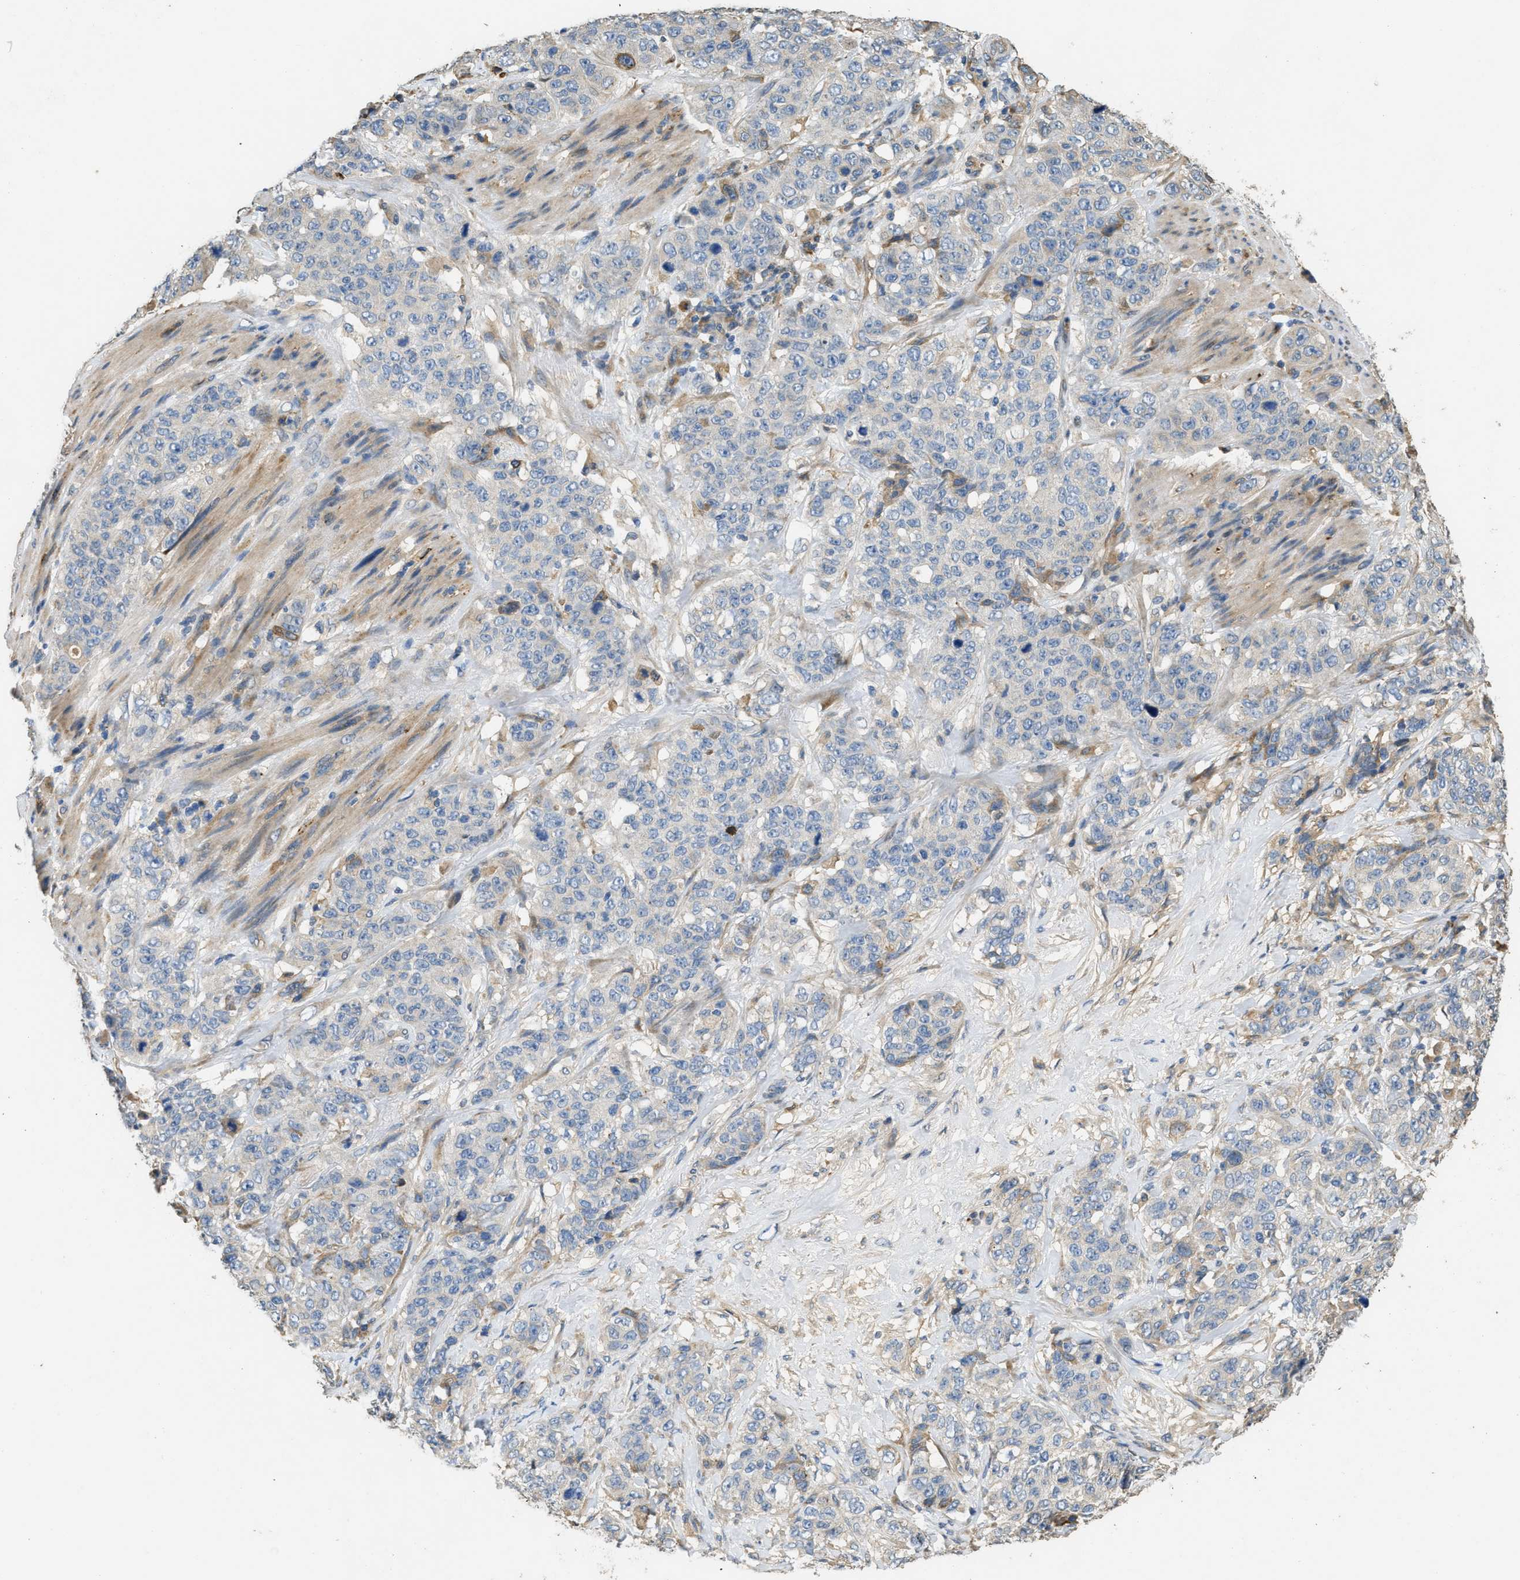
{"staining": {"intensity": "negative", "quantity": "none", "location": "none"}, "tissue": "stomach cancer", "cell_type": "Tumor cells", "image_type": "cancer", "snomed": [{"axis": "morphology", "description": "Adenocarcinoma, NOS"}, {"axis": "topography", "description": "Stomach"}], "caption": "Tumor cells show no significant protein expression in adenocarcinoma (stomach). Nuclei are stained in blue.", "gene": "RIPK2", "patient": {"sex": "male", "age": 48}}